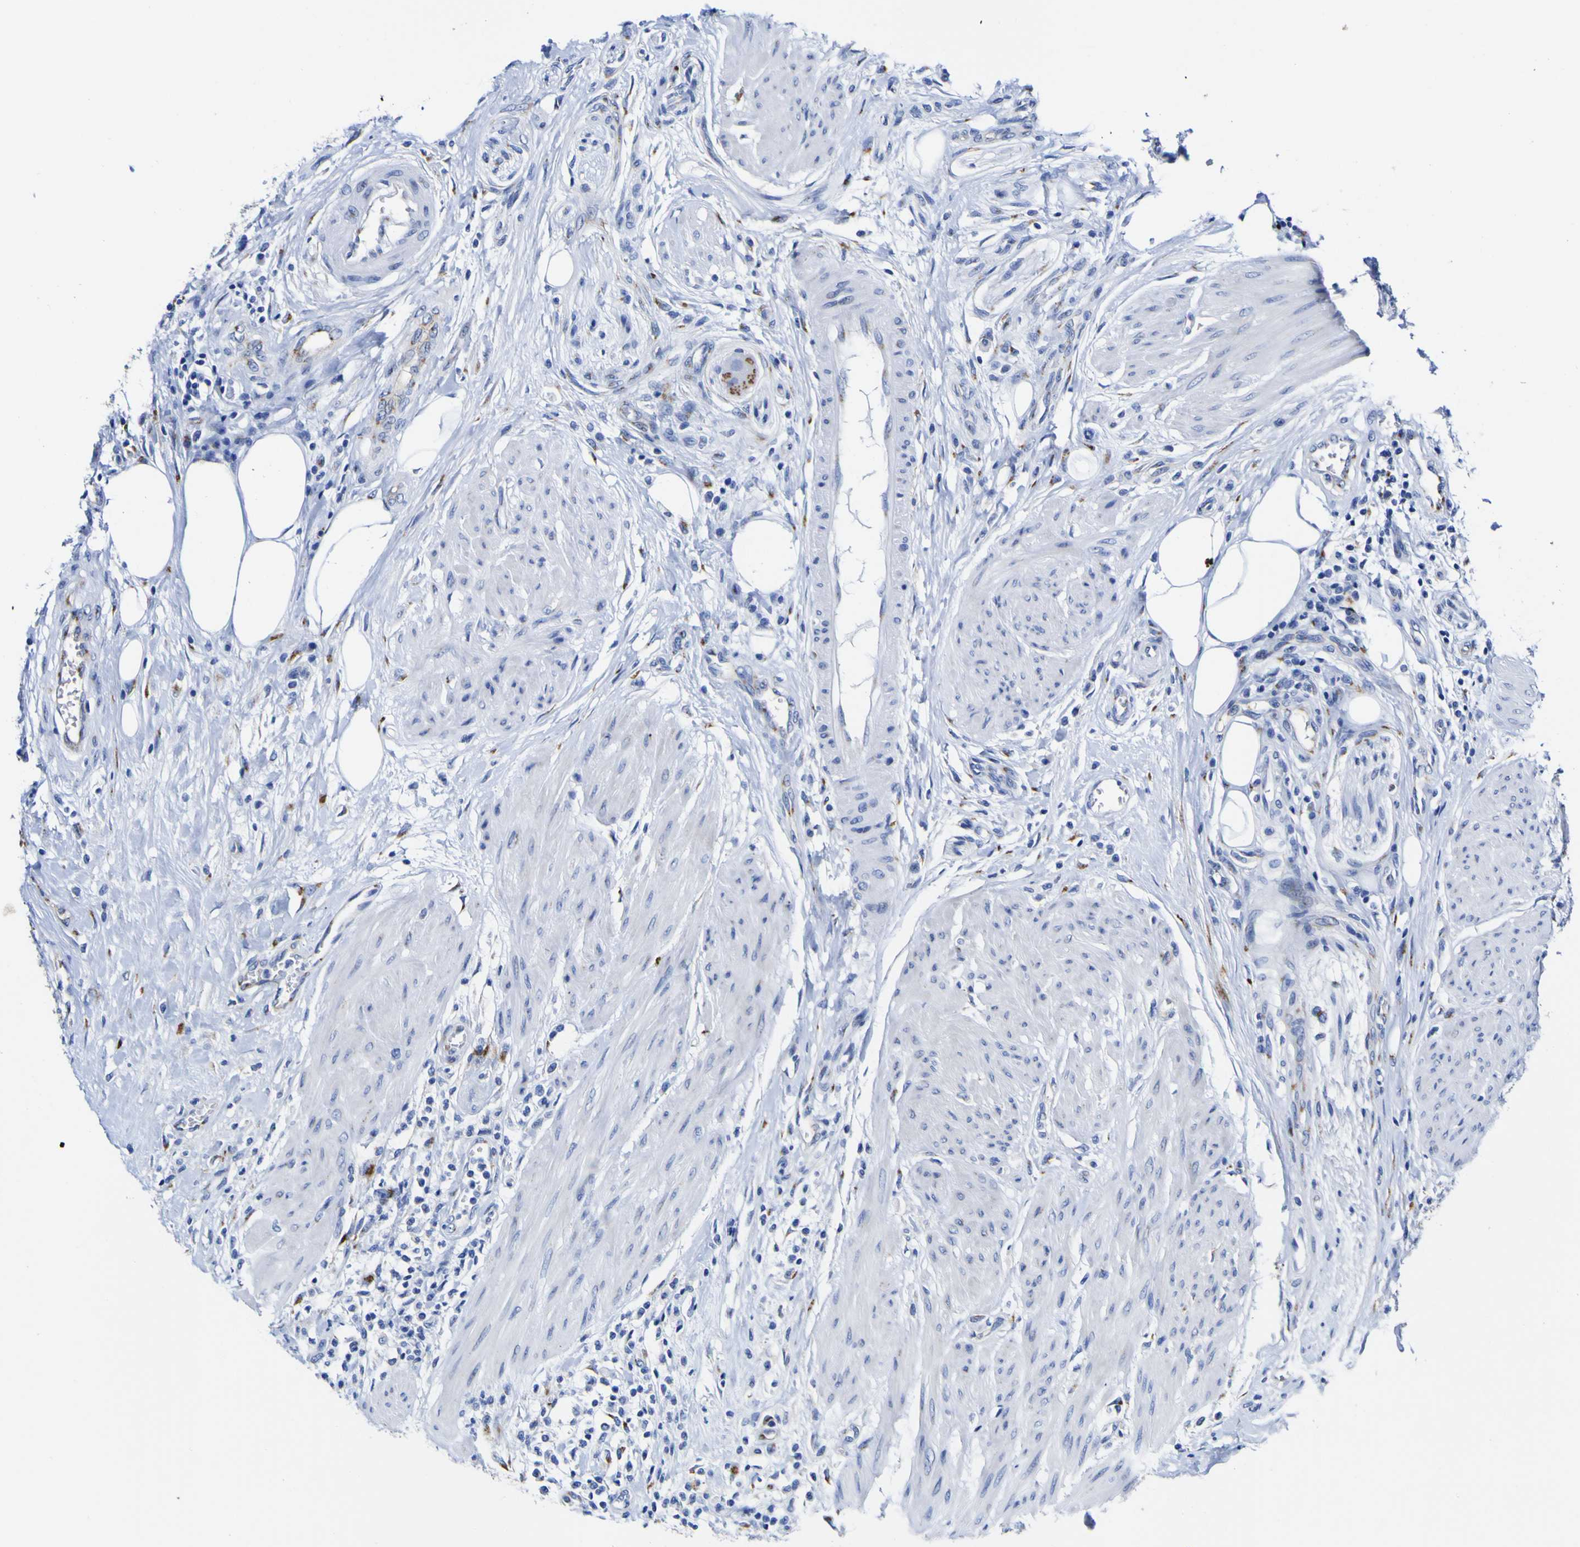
{"staining": {"intensity": "weak", "quantity": "<25%", "location": "cytoplasmic/membranous"}, "tissue": "urothelial cancer", "cell_type": "Tumor cells", "image_type": "cancer", "snomed": [{"axis": "morphology", "description": "Urothelial carcinoma, High grade"}, {"axis": "topography", "description": "Urinary bladder"}], "caption": "DAB immunohistochemical staining of human urothelial carcinoma (high-grade) exhibits no significant staining in tumor cells.", "gene": "GOLM1", "patient": {"sex": "male", "age": 35}}